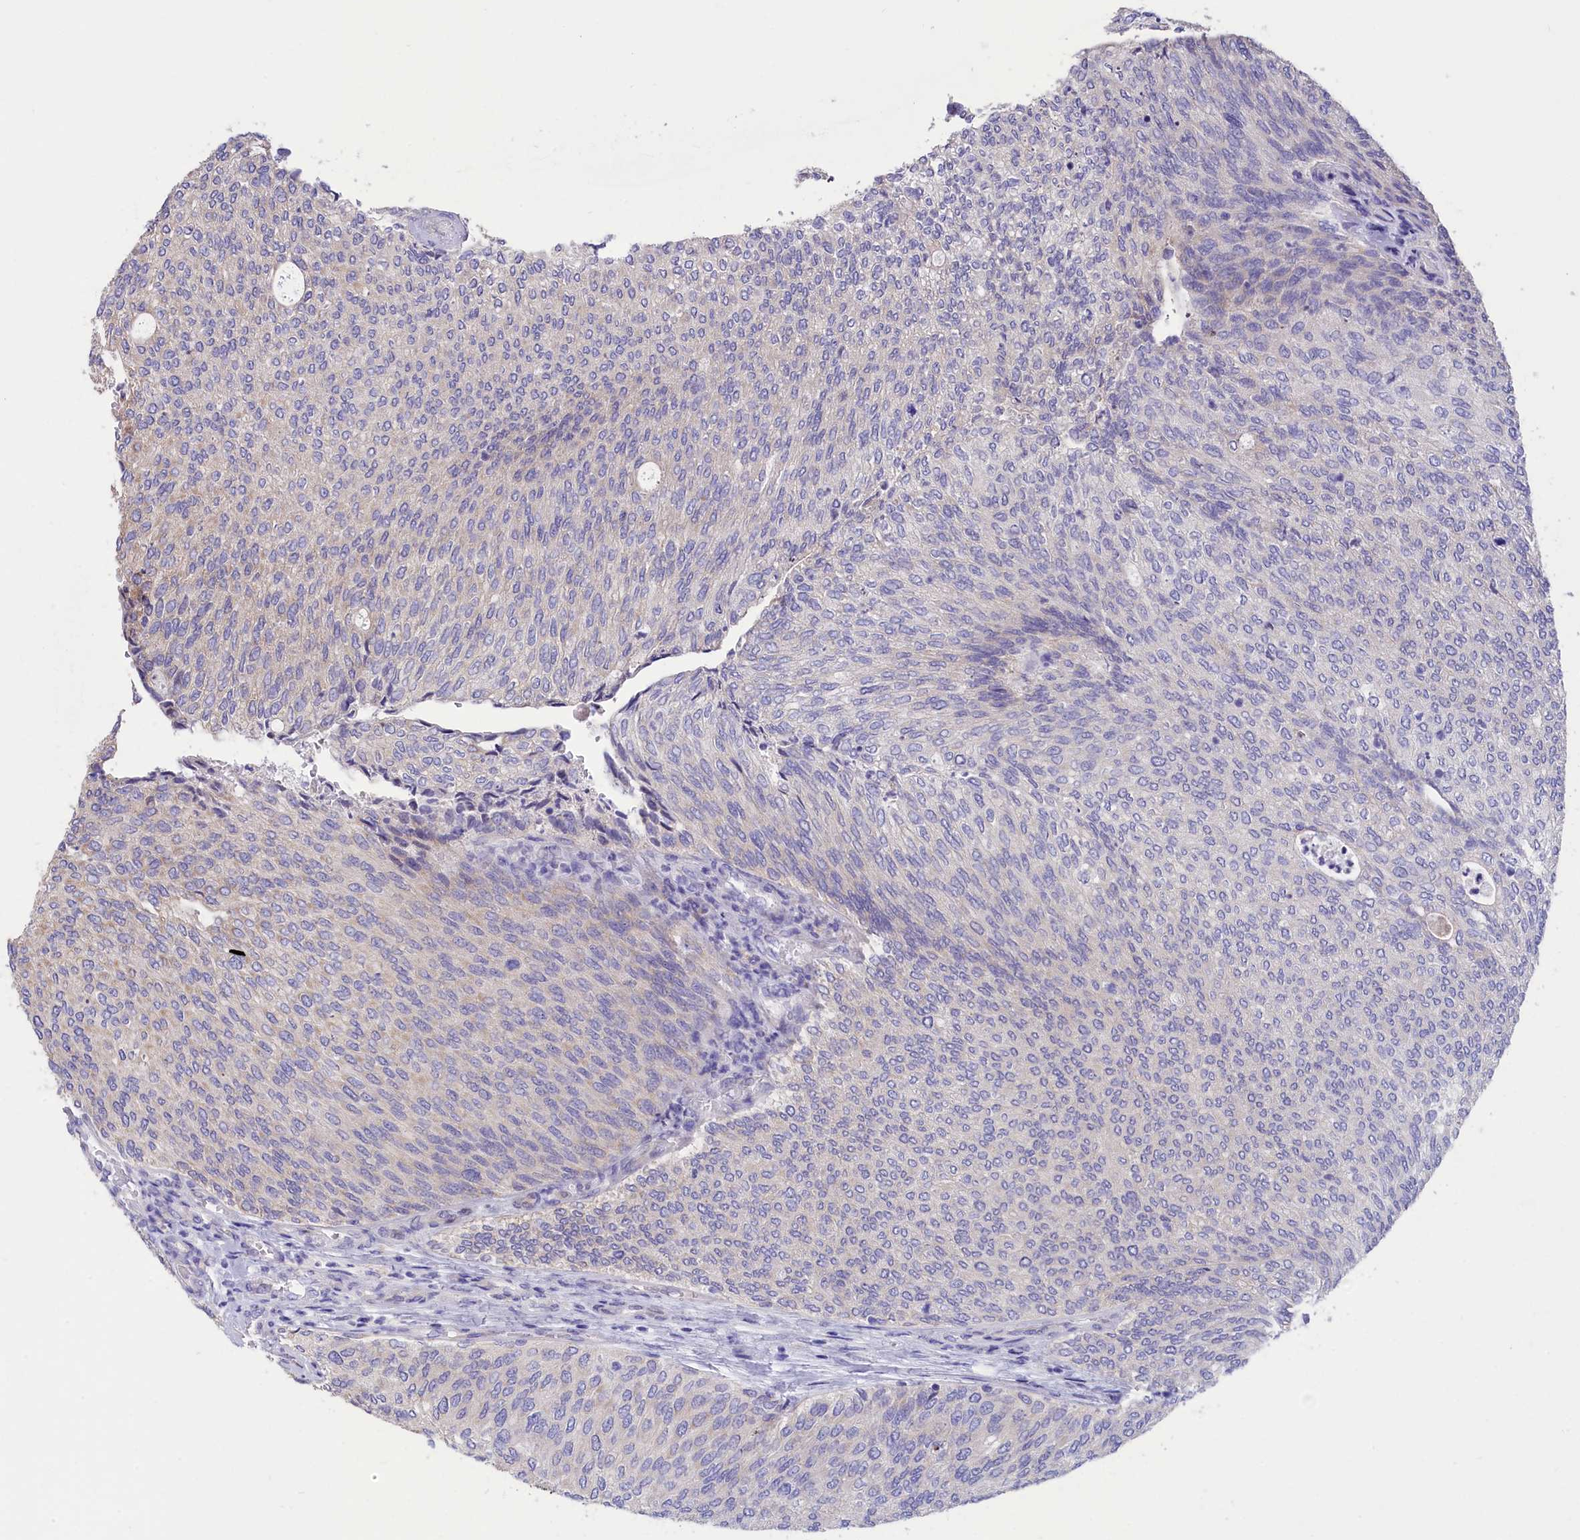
{"staining": {"intensity": "weak", "quantity": "<25%", "location": "cytoplasmic/membranous"}, "tissue": "urothelial cancer", "cell_type": "Tumor cells", "image_type": "cancer", "snomed": [{"axis": "morphology", "description": "Urothelial carcinoma, Low grade"}, {"axis": "topography", "description": "Urinary bladder"}], "caption": "Immunohistochemistry (IHC) micrograph of human urothelial carcinoma (low-grade) stained for a protein (brown), which demonstrates no staining in tumor cells.", "gene": "CYP2U1", "patient": {"sex": "female", "age": 79}}